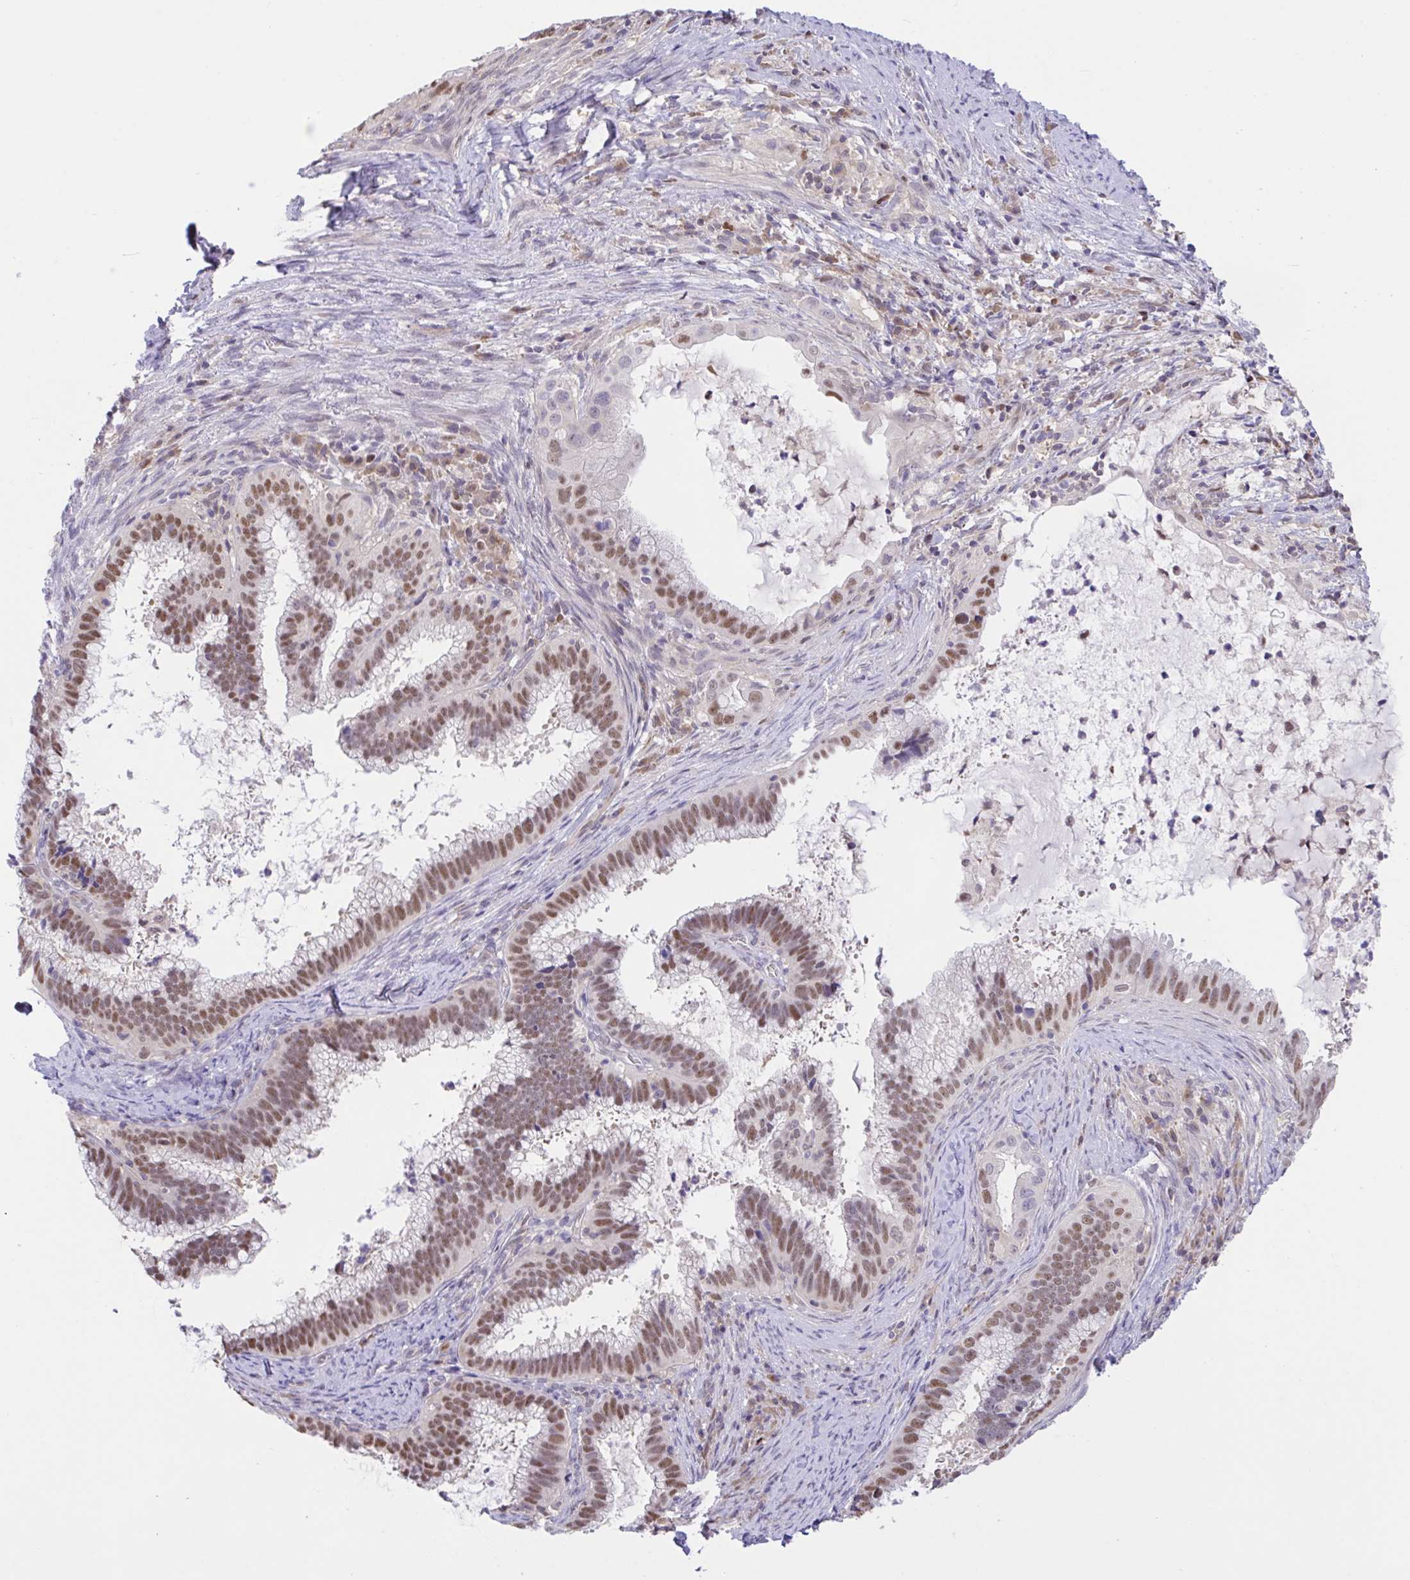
{"staining": {"intensity": "moderate", "quantity": ">75%", "location": "nuclear"}, "tissue": "cervical cancer", "cell_type": "Tumor cells", "image_type": "cancer", "snomed": [{"axis": "morphology", "description": "Adenocarcinoma, NOS"}, {"axis": "topography", "description": "Cervix"}], "caption": "DAB (3,3'-diaminobenzidine) immunohistochemical staining of human cervical cancer (adenocarcinoma) demonstrates moderate nuclear protein expression in about >75% of tumor cells.", "gene": "ZNF444", "patient": {"sex": "female", "age": 56}}